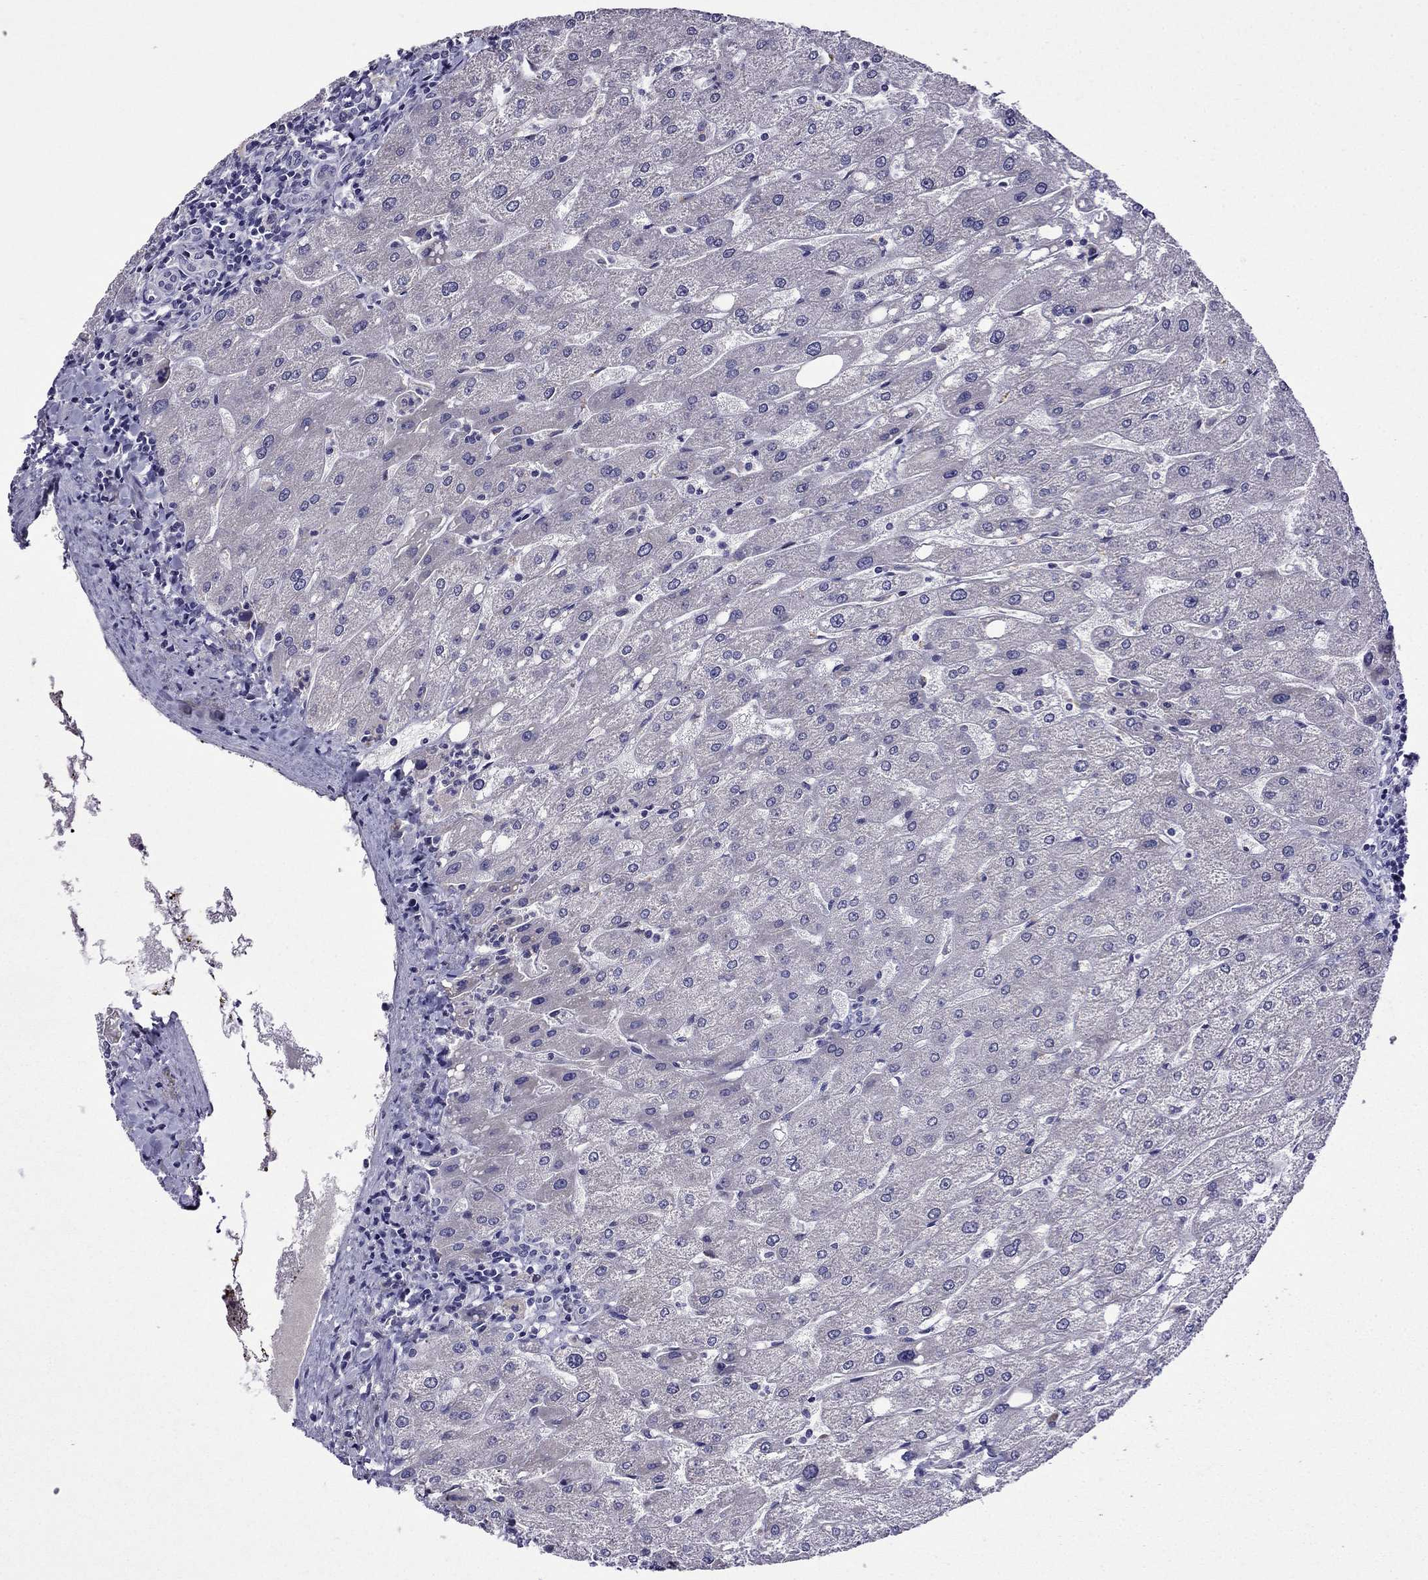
{"staining": {"intensity": "negative", "quantity": "none", "location": "none"}, "tissue": "liver", "cell_type": "Cholangiocytes", "image_type": "normal", "snomed": [{"axis": "morphology", "description": "Normal tissue, NOS"}, {"axis": "topography", "description": "Liver"}], "caption": "The IHC histopathology image has no significant expression in cholangiocytes of liver. The staining was performed using DAB (3,3'-diaminobenzidine) to visualize the protein expression in brown, while the nuclei were stained in blue with hematoxylin (Magnification: 20x).", "gene": "SPTBN4", "patient": {"sex": "male", "age": 67}}